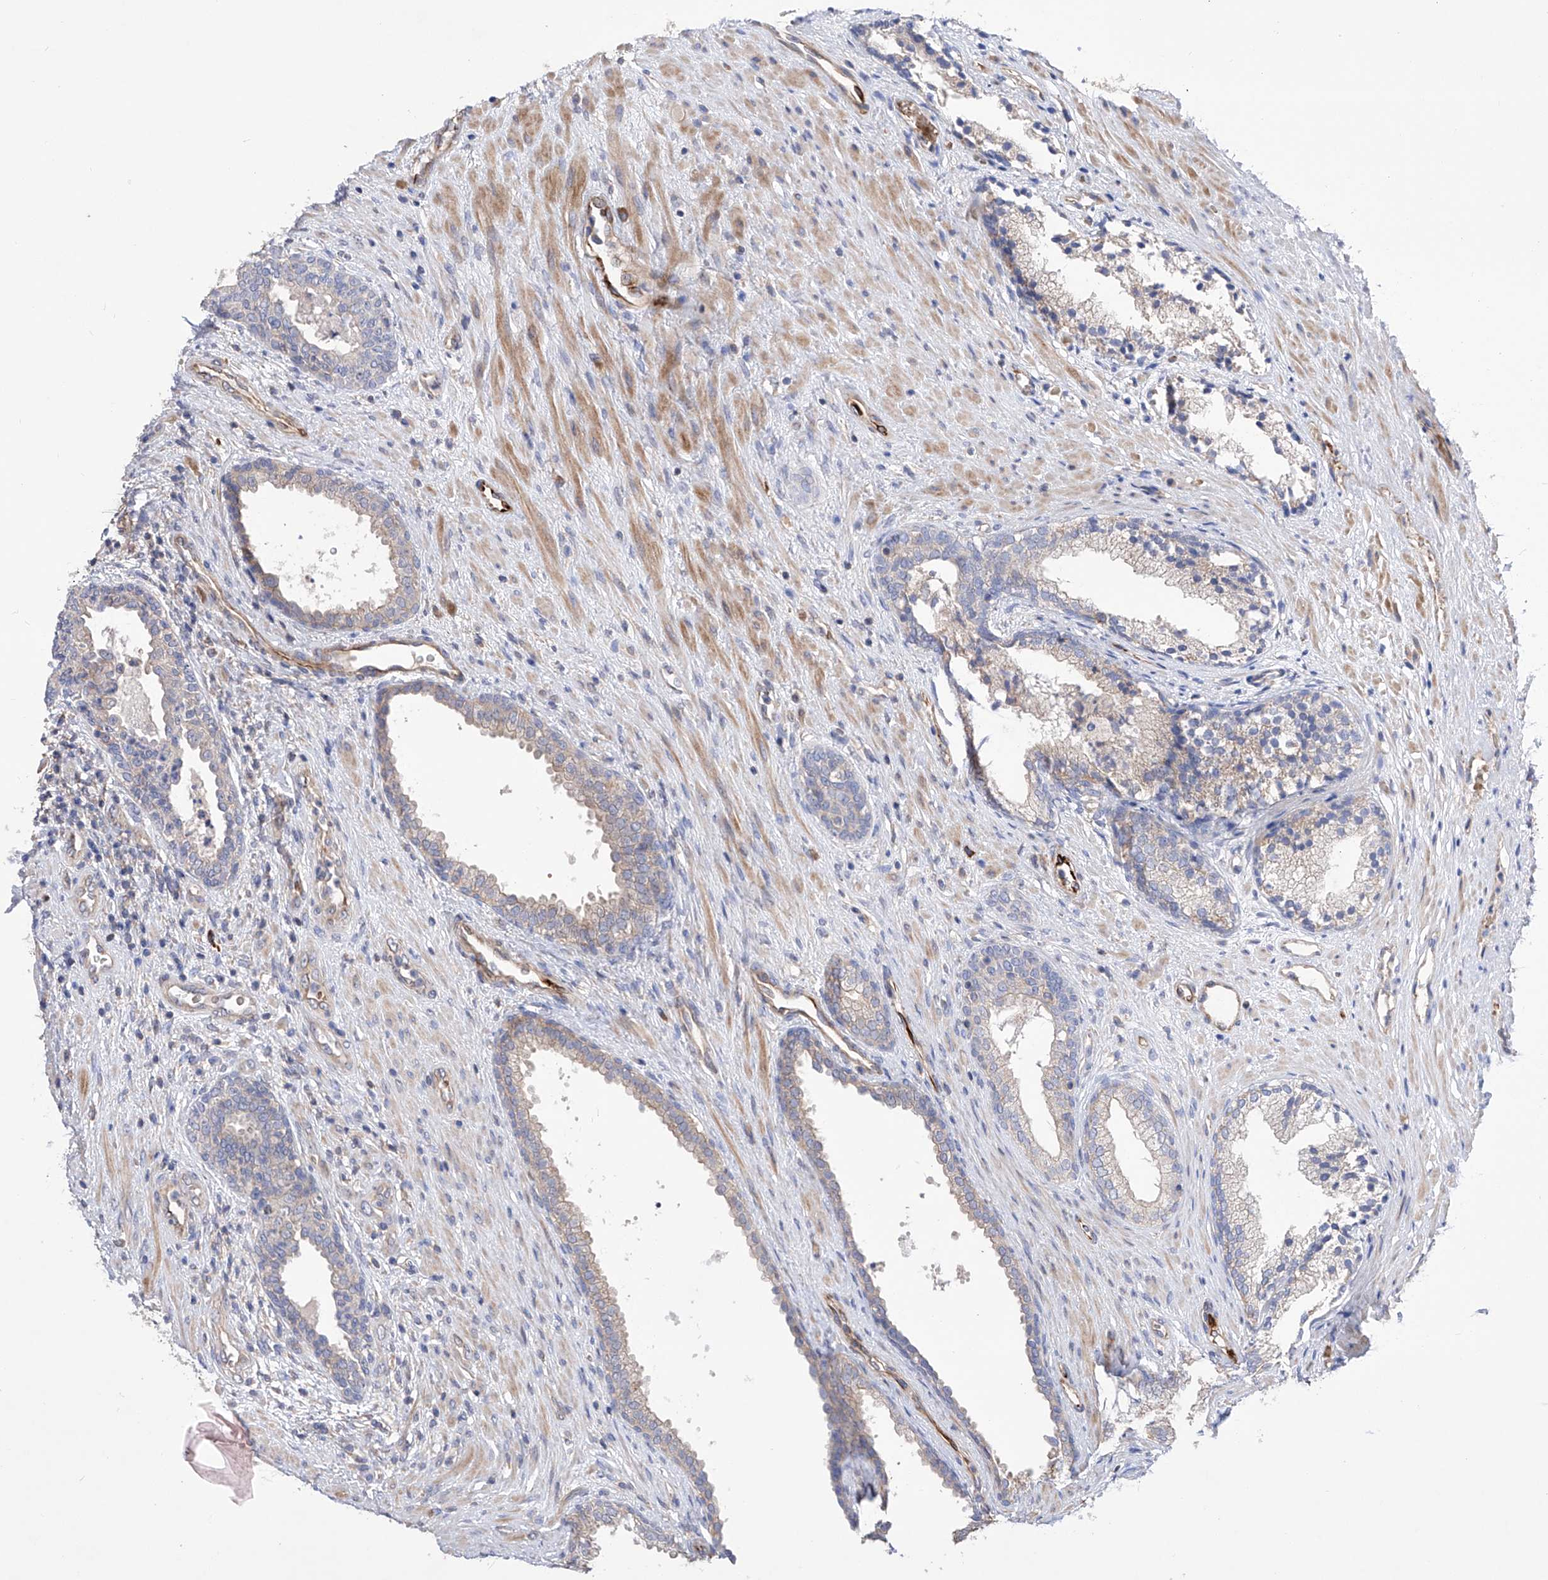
{"staining": {"intensity": "moderate", "quantity": "25%-75%", "location": "cytoplasmic/membranous"}, "tissue": "prostate", "cell_type": "Glandular cells", "image_type": "normal", "snomed": [{"axis": "morphology", "description": "Normal tissue, NOS"}, {"axis": "topography", "description": "Prostate"}], "caption": "IHC (DAB (3,3'-diaminobenzidine)) staining of benign prostate exhibits moderate cytoplasmic/membranous protein expression in about 25%-75% of glandular cells. (Brightfield microscopy of DAB IHC at high magnification).", "gene": "NFATC4", "patient": {"sex": "male", "age": 76}}